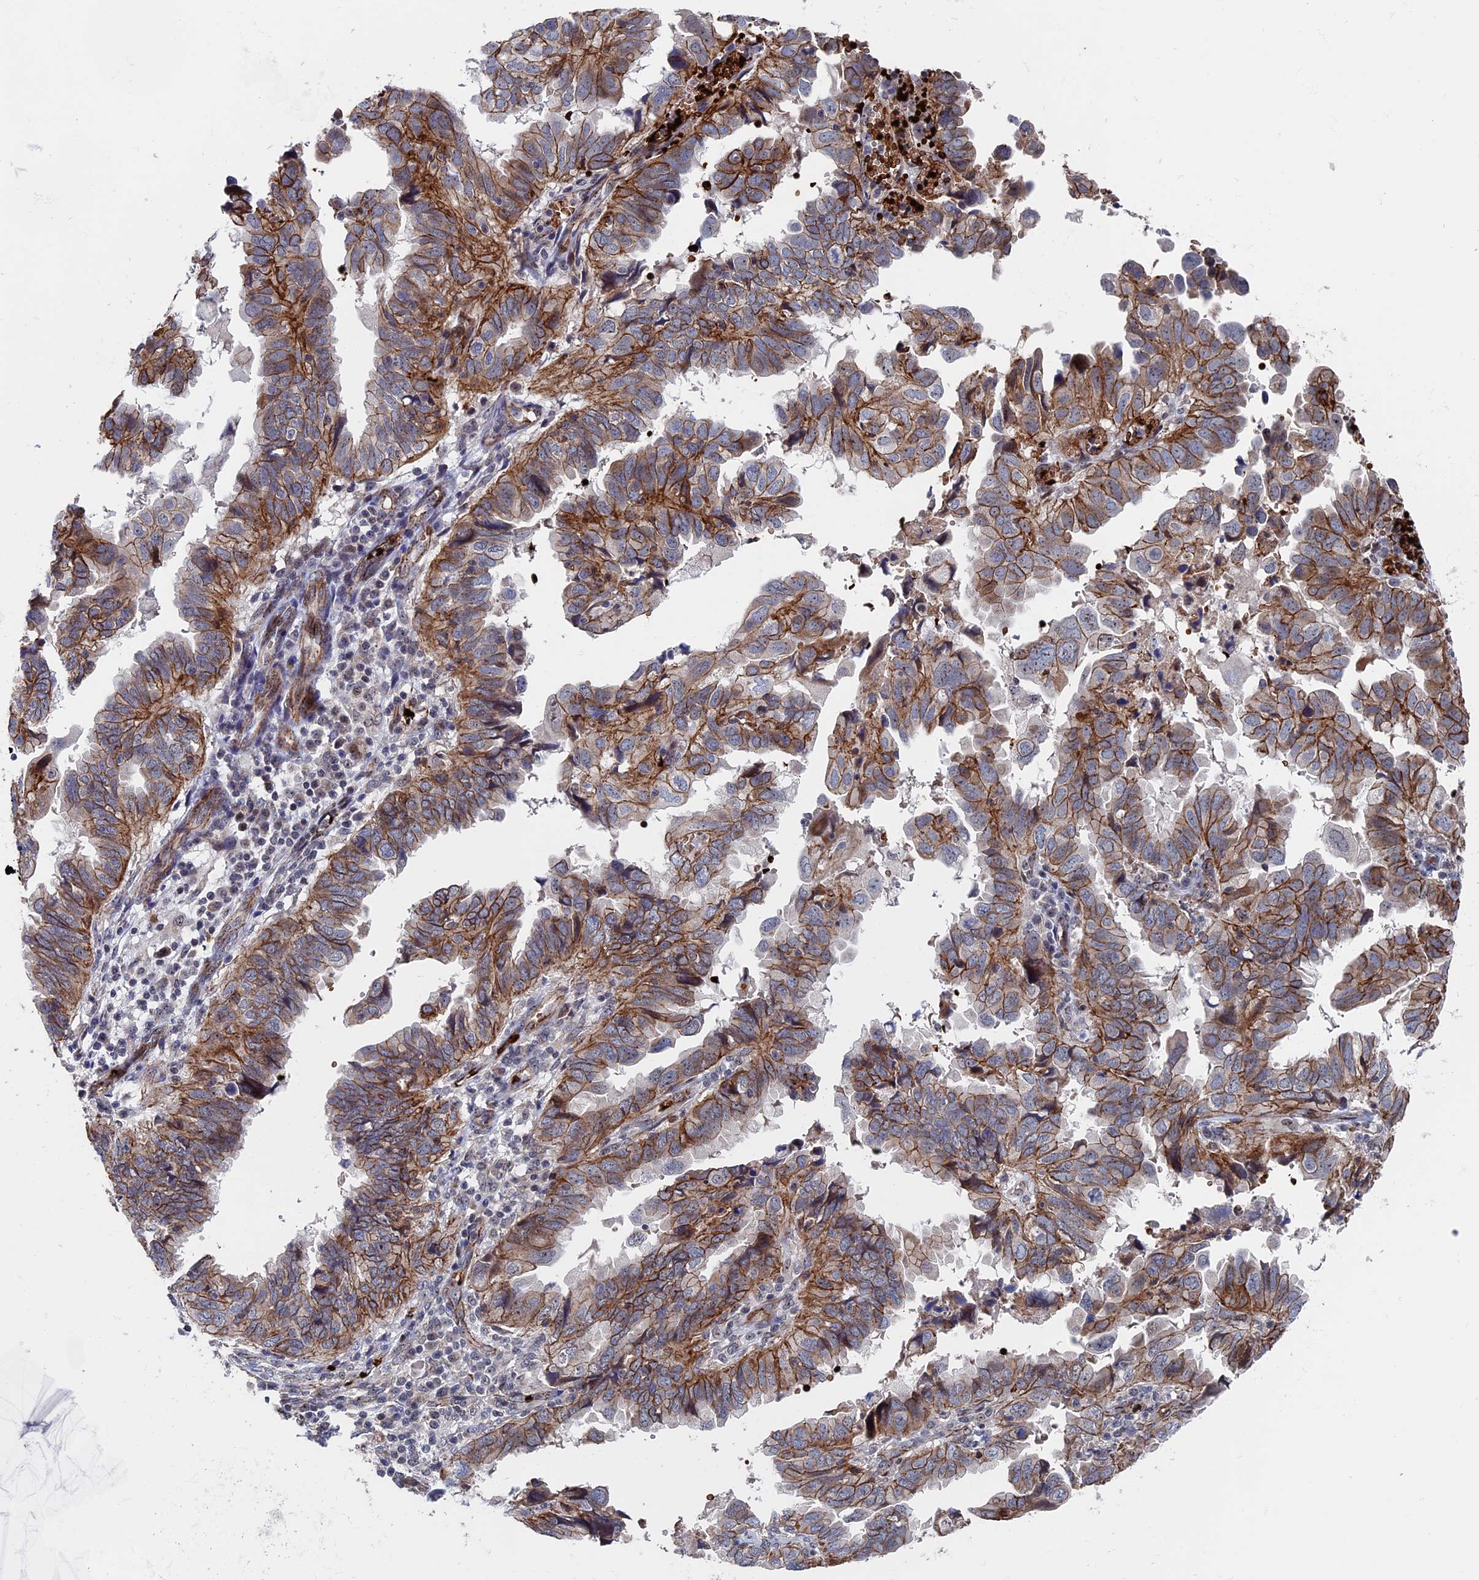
{"staining": {"intensity": "moderate", "quantity": ">75%", "location": "cytoplasmic/membranous"}, "tissue": "endometrial cancer", "cell_type": "Tumor cells", "image_type": "cancer", "snomed": [{"axis": "morphology", "description": "Adenocarcinoma, NOS"}, {"axis": "topography", "description": "Uterus"}], "caption": "Moderate cytoplasmic/membranous positivity for a protein is present in approximately >75% of tumor cells of endometrial cancer (adenocarcinoma) using IHC.", "gene": "EXOSC9", "patient": {"sex": "female", "age": 77}}